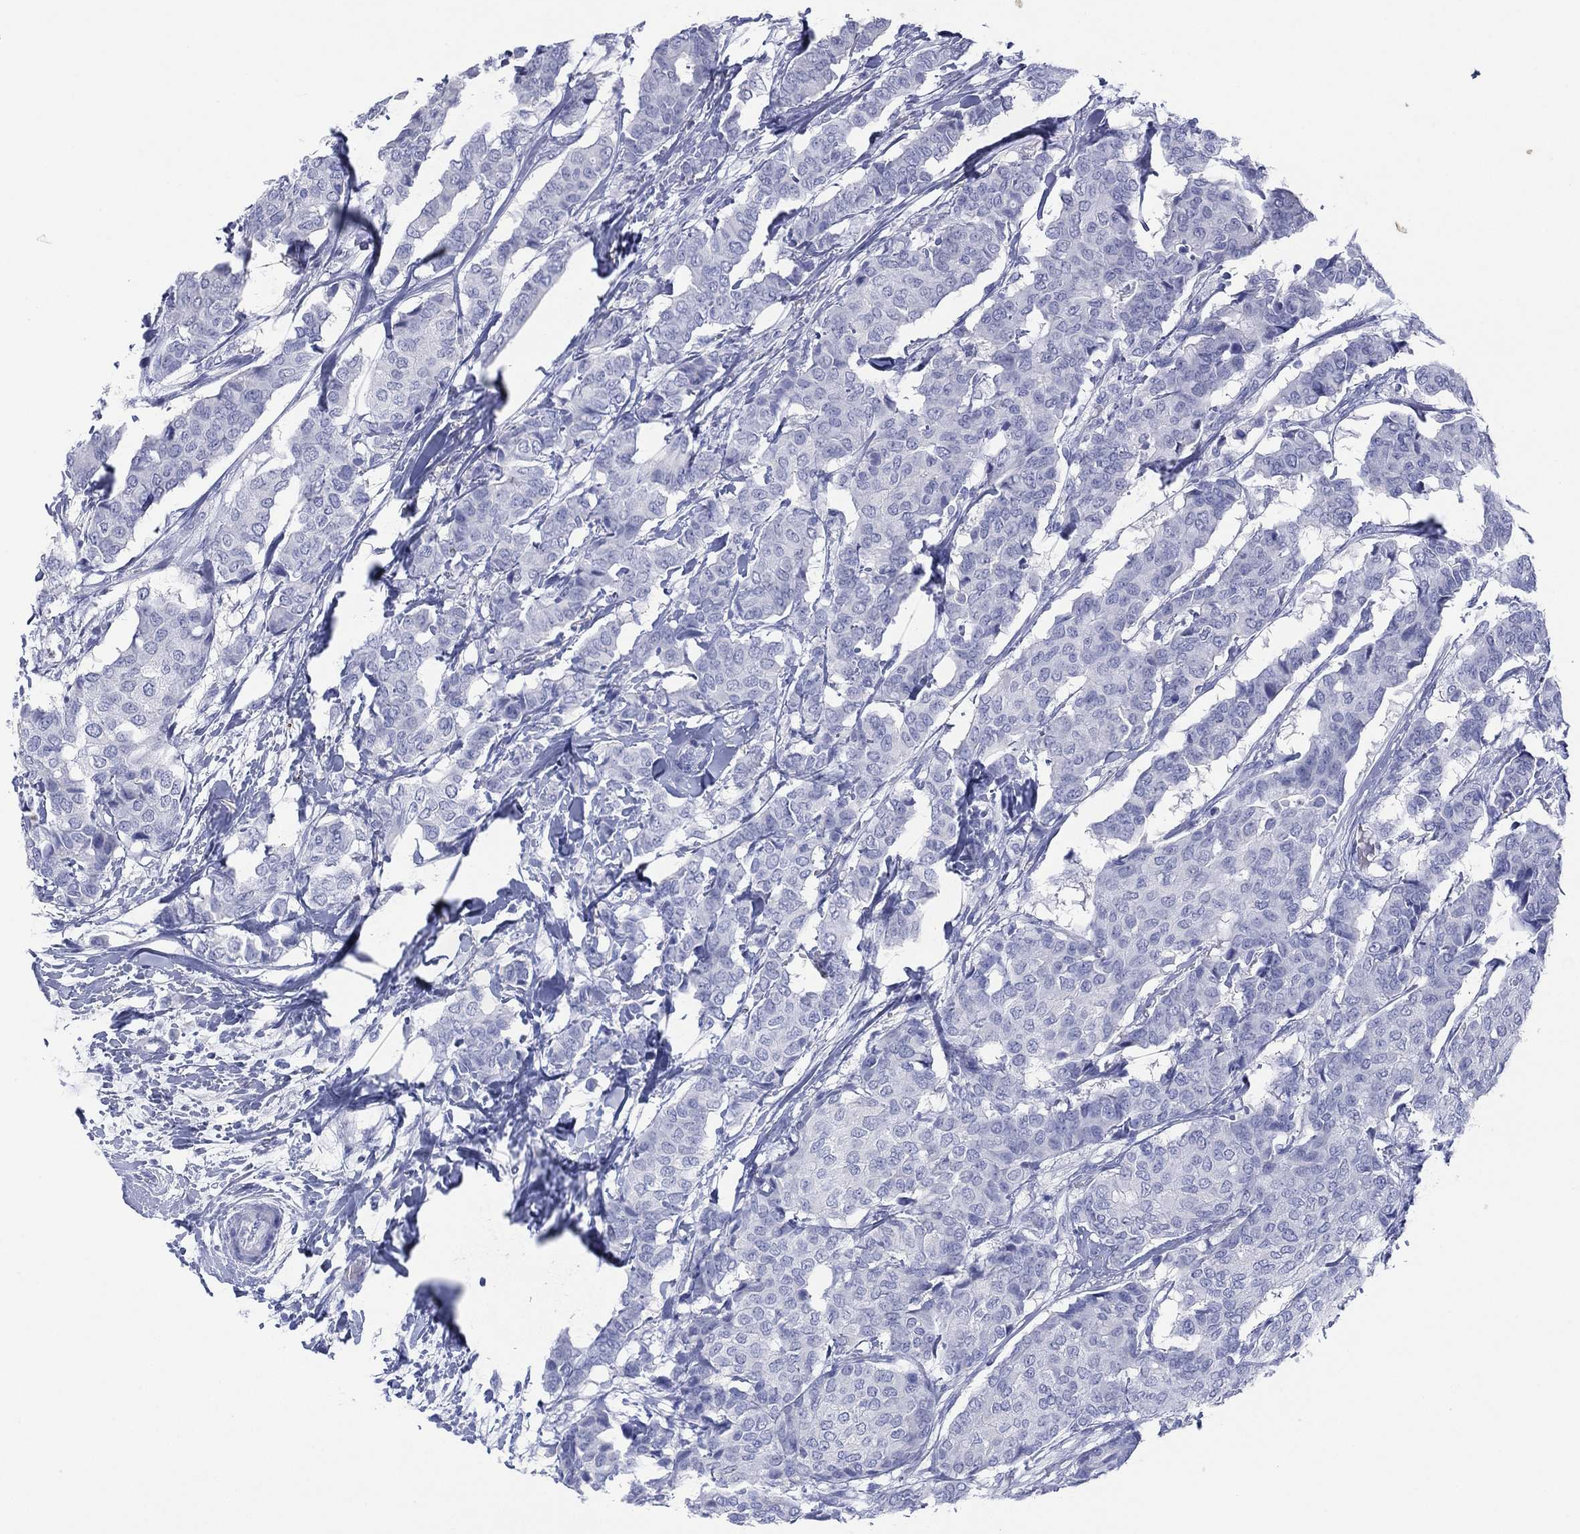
{"staining": {"intensity": "negative", "quantity": "none", "location": "none"}, "tissue": "breast cancer", "cell_type": "Tumor cells", "image_type": "cancer", "snomed": [{"axis": "morphology", "description": "Duct carcinoma"}, {"axis": "topography", "description": "Breast"}], "caption": "This is a image of immunohistochemistry (IHC) staining of intraductal carcinoma (breast), which shows no staining in tumor cells.", "gene": "DSG1", "patient": {"sex": "female", "age": 75}}